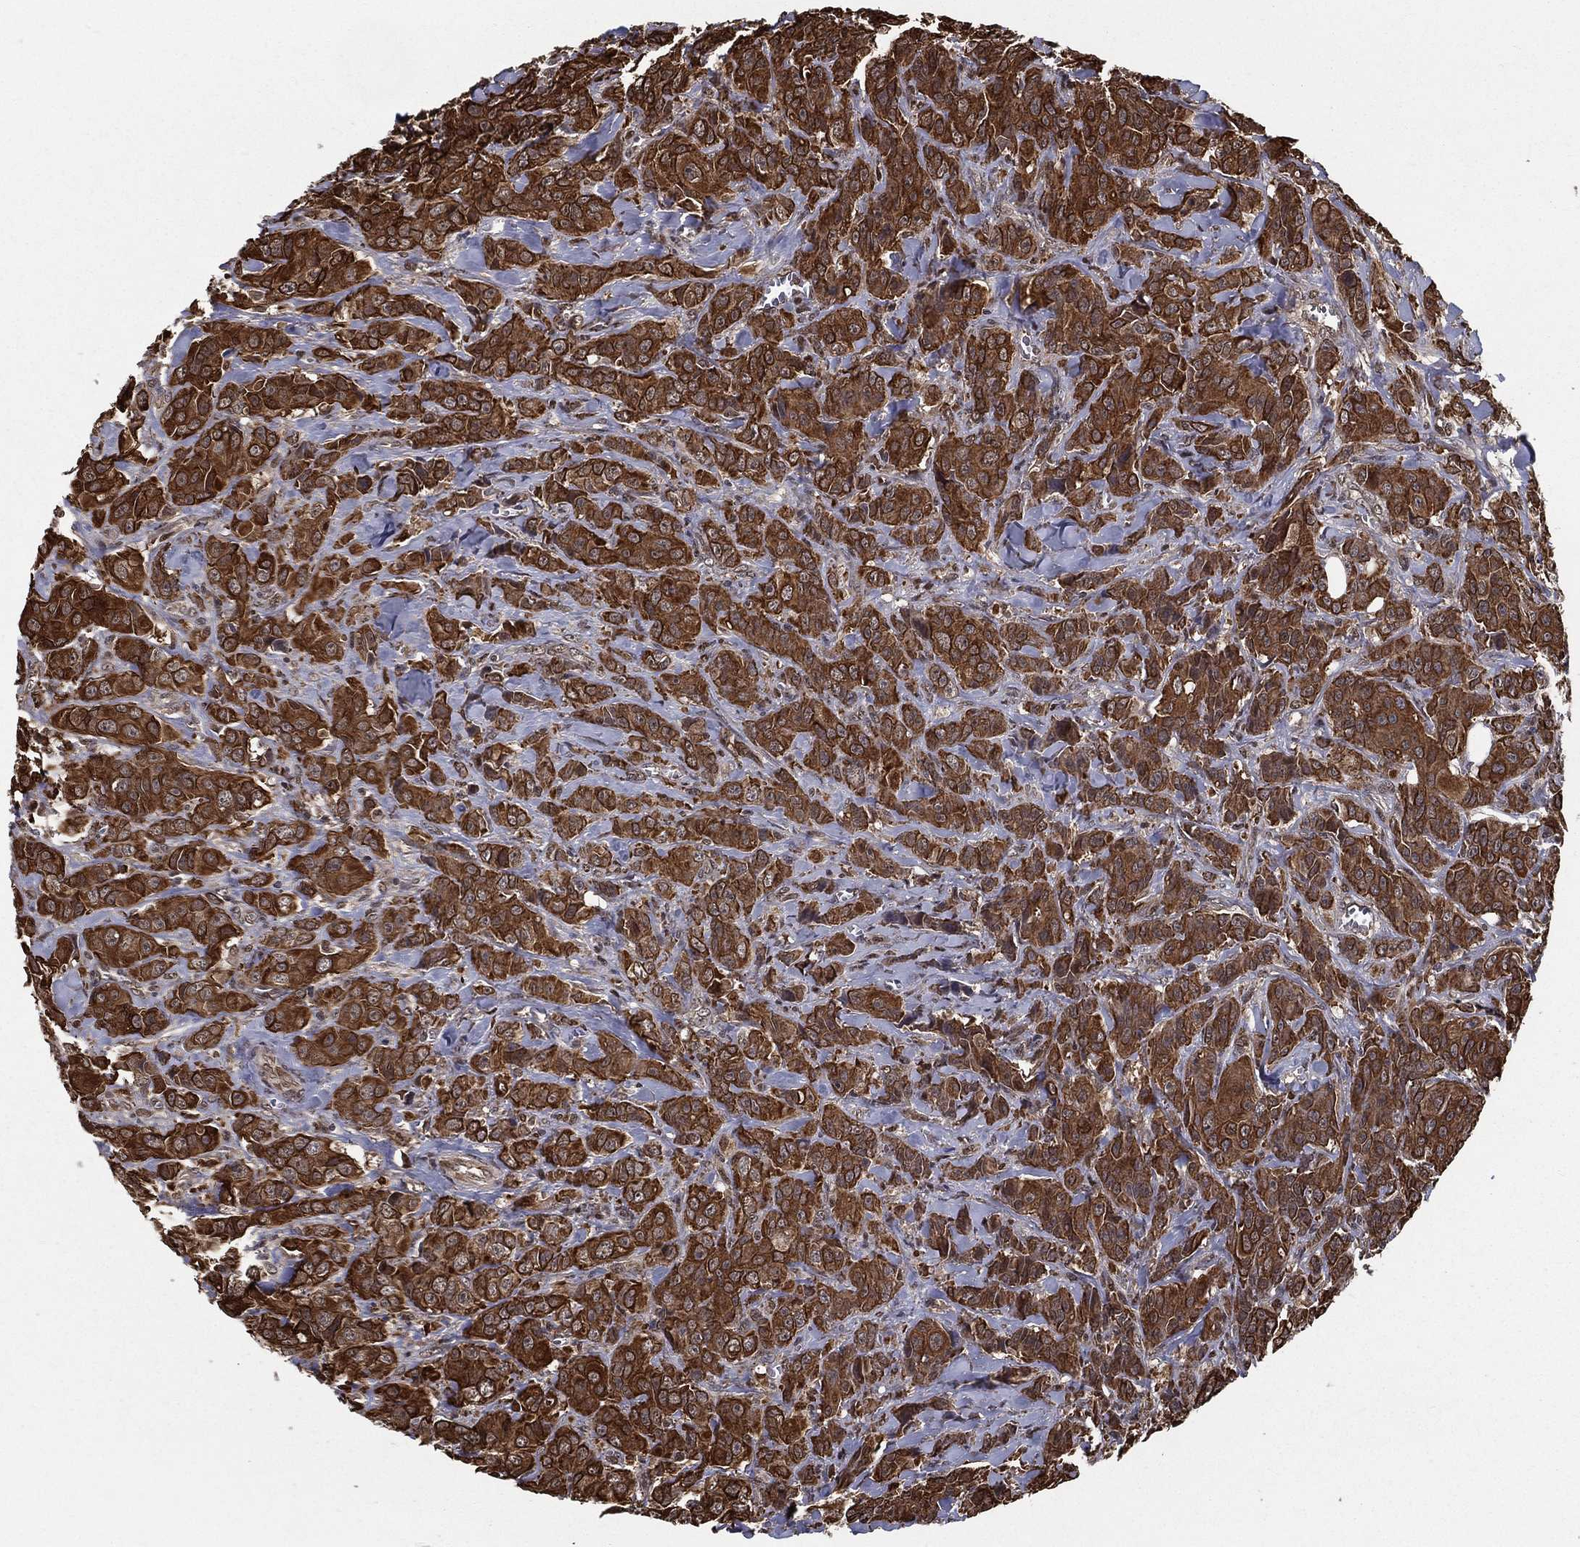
{"staining": {"intensity": "strong", "quantity": ">75%", "location": "cytoplasmic/membranous"}, "tissue": "breast cancer", "cell_type": "Tumor cells", "image_type": "cancer", "snomed": [{"axis": "morphology", "description": "Duct carcinoma"}, {"axis": "topography", "description": "Breast"}], "caption": "Tumor cells reveal strong cytoplasmic/membranous staining in approximately >75% of cells in breast intraductal carcinoma. (DAB (3,3'-diaminobenzidine) IHC, brown staining for protein, blue staining for nuclei).", "gene": "SLC6A6", "patient": {"sex": "female", "age": 43}}